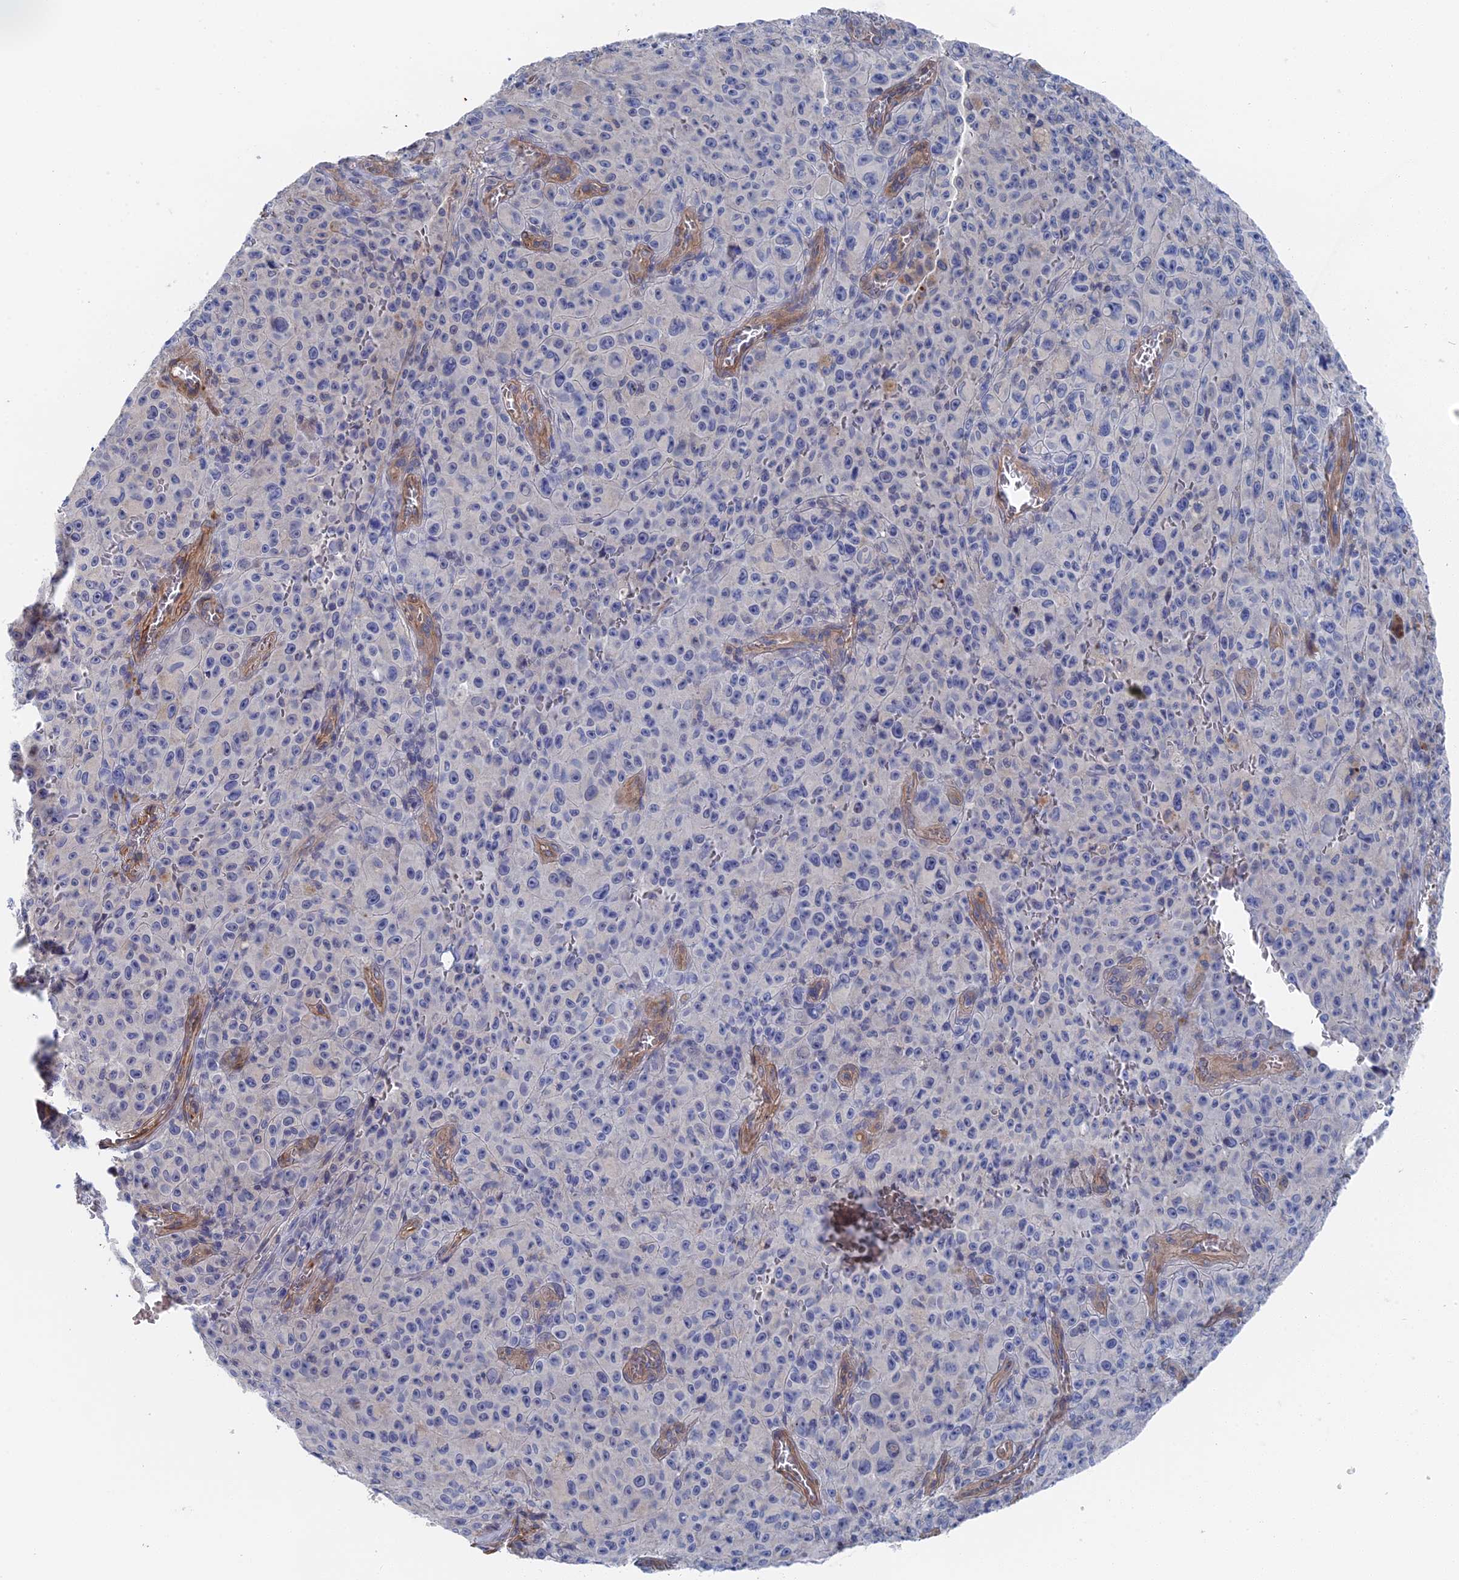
{"staining": {"intensity": "negative", "quantity": "none", "location": "none"}, "tissue": "melanoma", "cell_type": "Tumor cells", "image_type": "cancer", "snomed": [{"axis": "morphology", "description": "Malignant melanoma, NOS"}, {"axis": "topography", "description": "Skin"}], "caption": "Tumor cells are negative for protein expression in human melanoma.", "gene": "MTHFSD", "patient": {"sex": "female", "age": 82}}